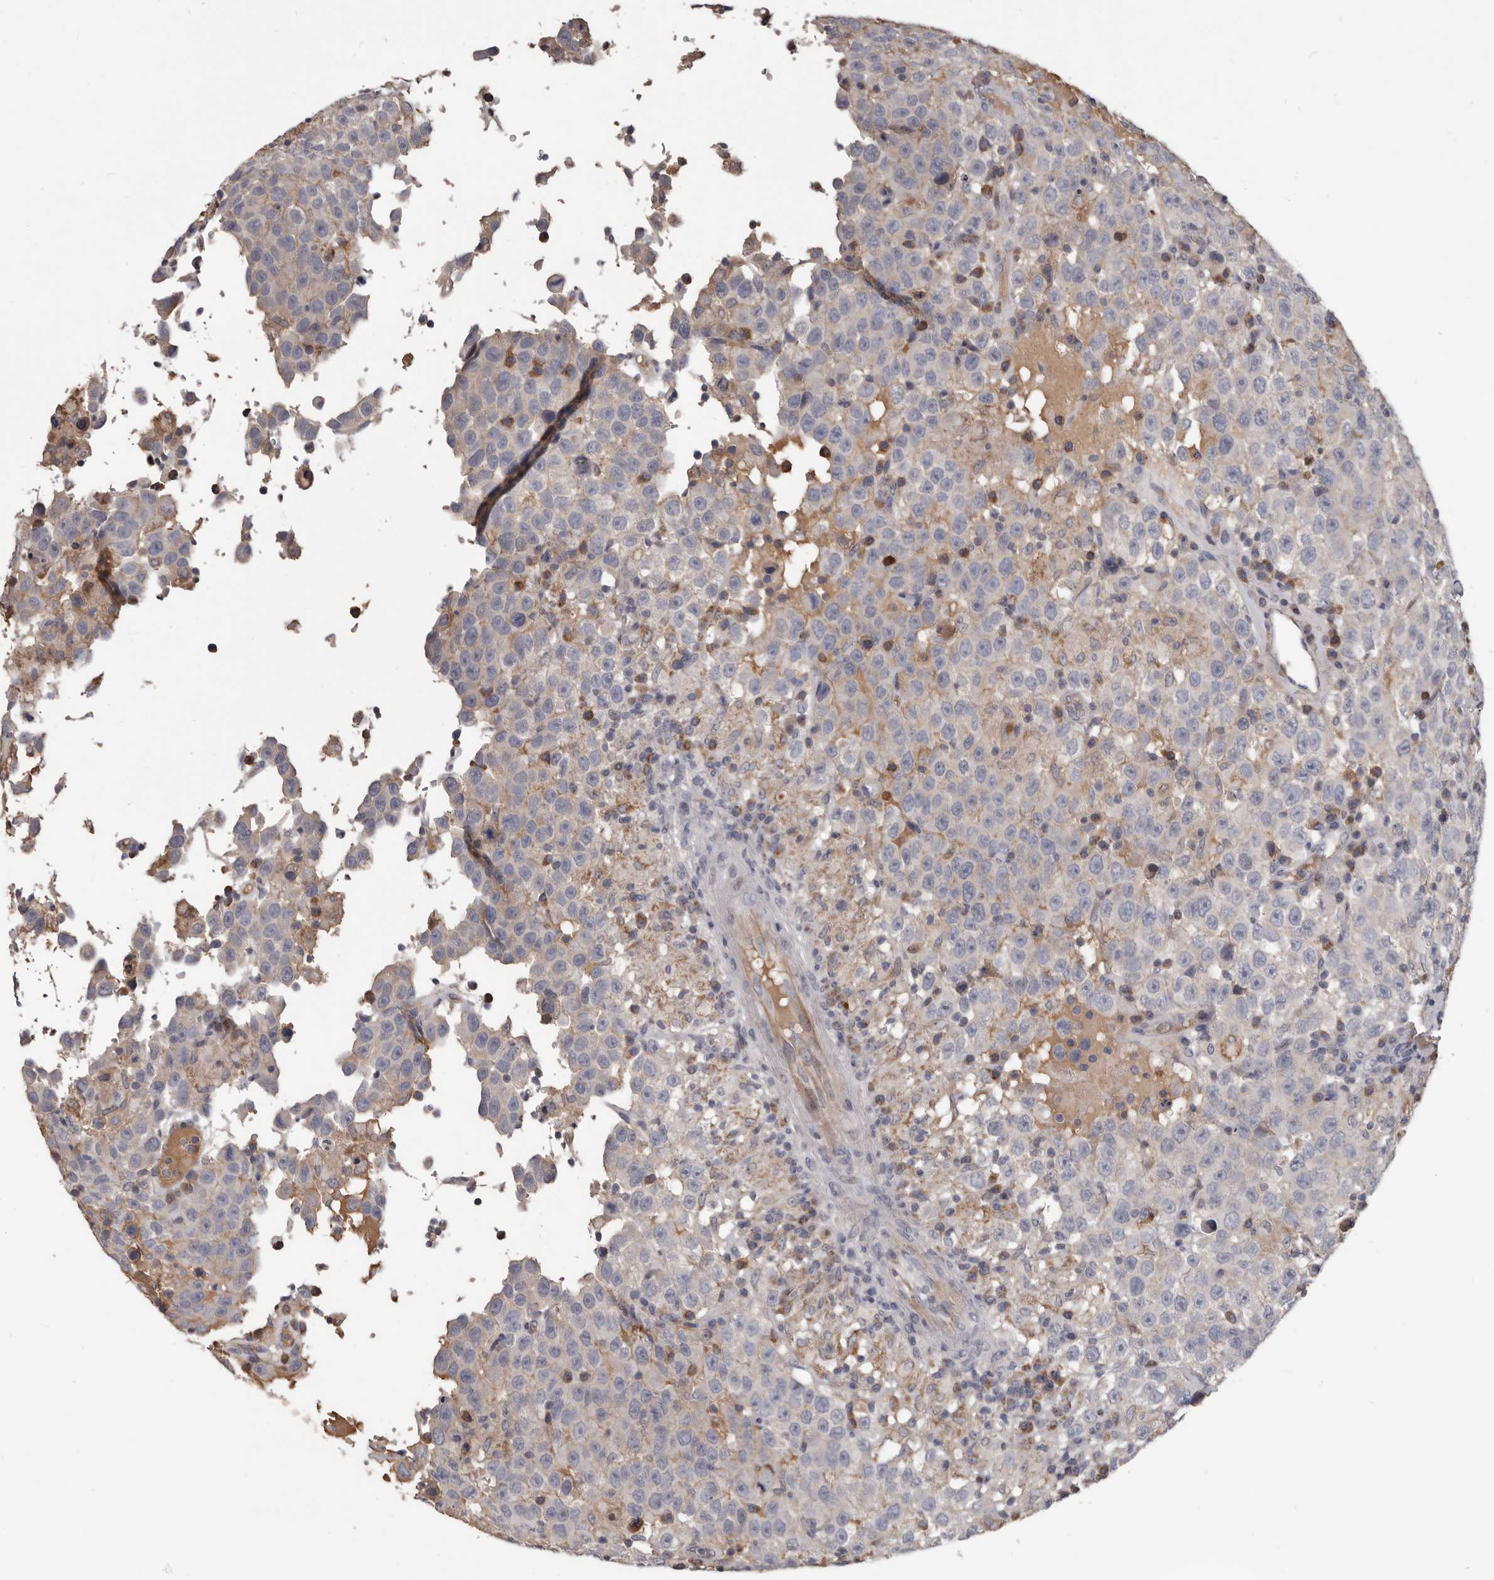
{"staining": {"intensity": "negative", "quantity": "none", "location": "none"}, "tissue": "testis cancer", "cell_type": "Tumor cells", "image_type": "cancer", "snomed": [{"axis": "morphology", "description": "Seminoma, NOS"}, {"axis": "topography", "description": "Testis"}], "caption": "This is an immunohistochemistry (IHC) photomicrograph of testis cancer (seminoma). There is no staining in tumor cells.", "gene": "ALDH5A1", "patient": {"sex": "male", "age": 41}}